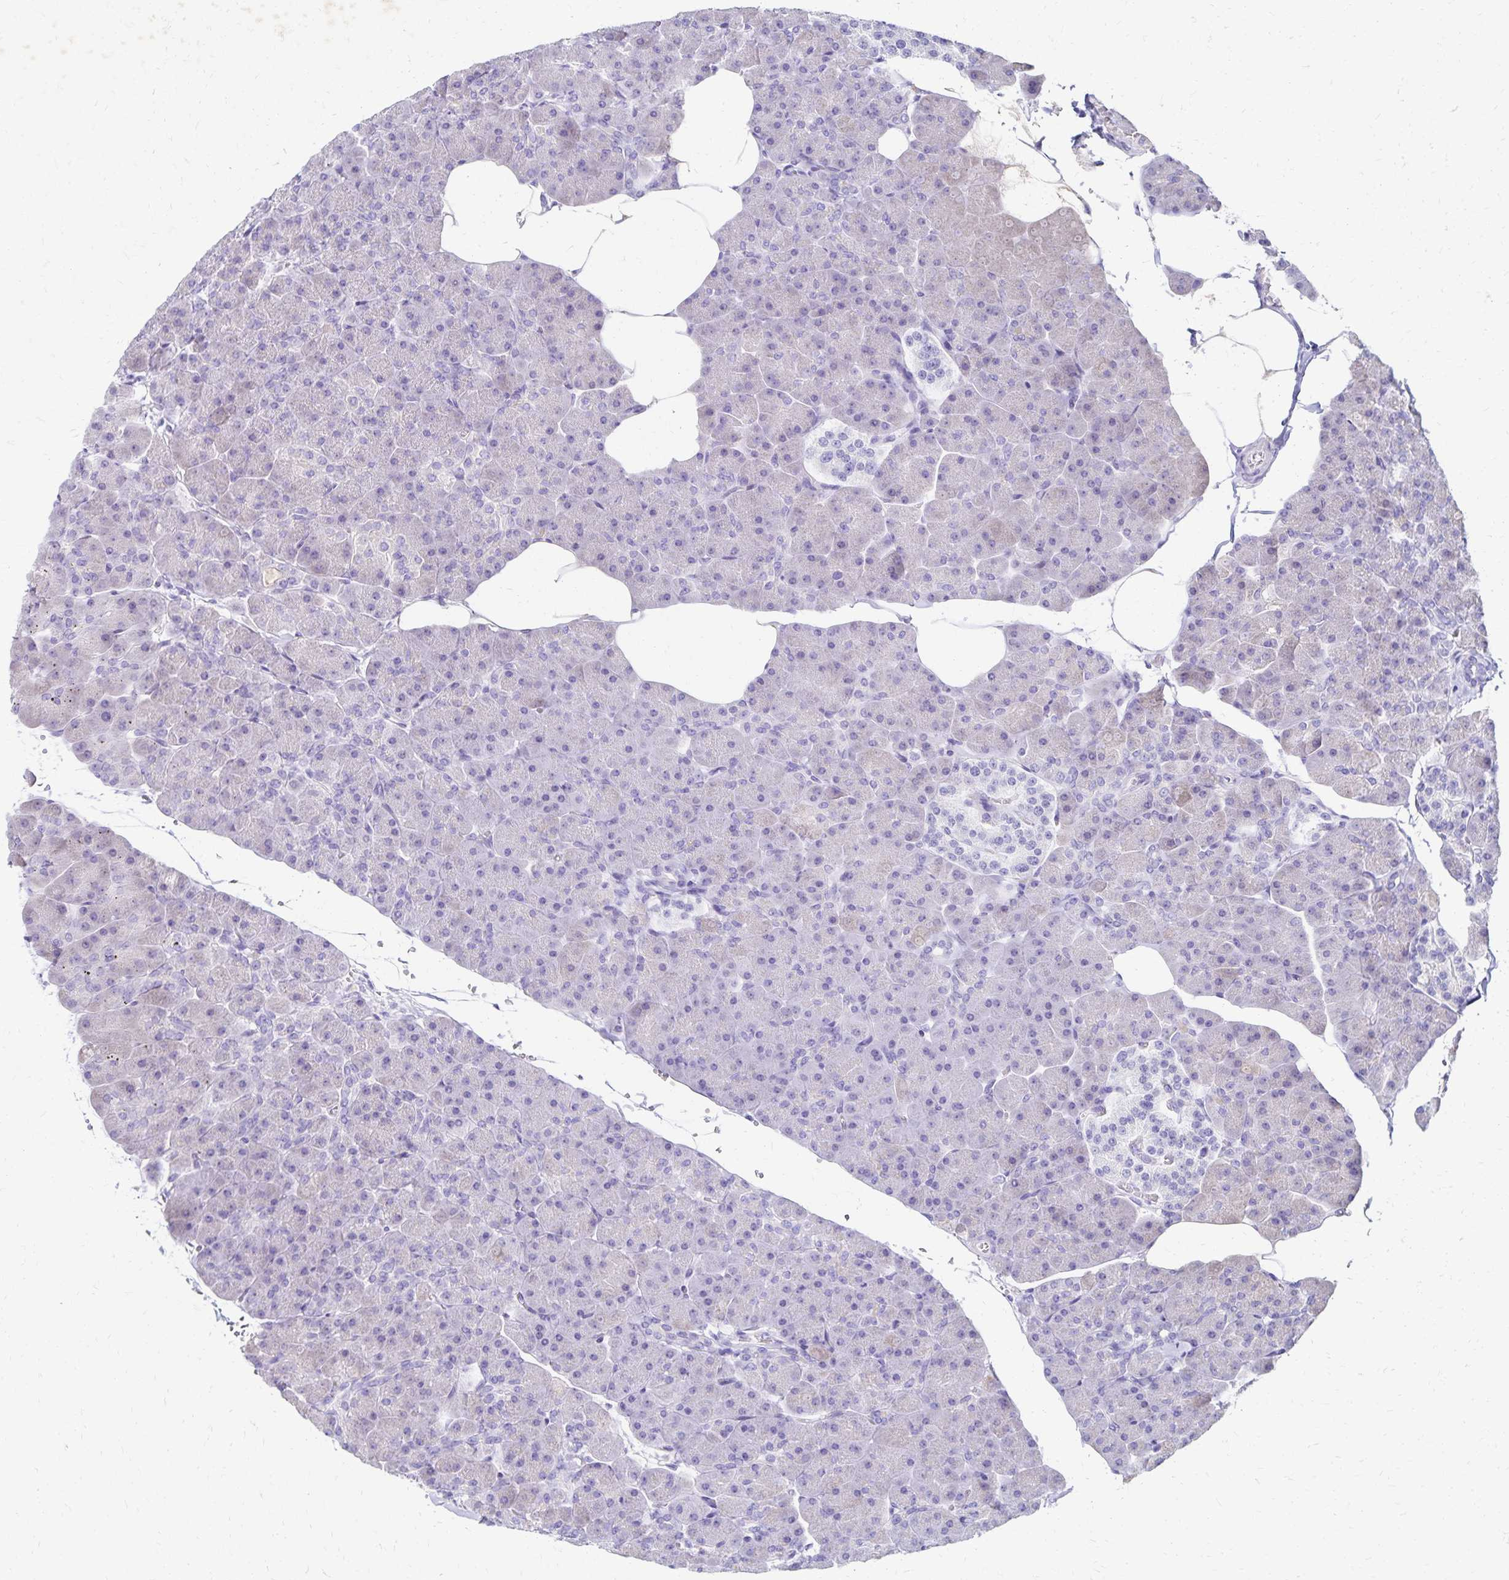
{"staining": {"intensity": "negative", "quantity": "none", "location": "none"}, "tissue": "pancreas", "cell_type": "Exocrine glandular cells", "image_type": "normal", "snomed": [{"axis": "morphology", "description": "Normal tissue, NOS"}, {"axis": "topography", "description": "Pancreas"}], "caption": "Immunohistochemical staining of unremarkable human pancreas demonstrates no significant expression in exocrine glandular cells.", "gene": "PAX5", "patient": {"sex": "male", "age": 35}}